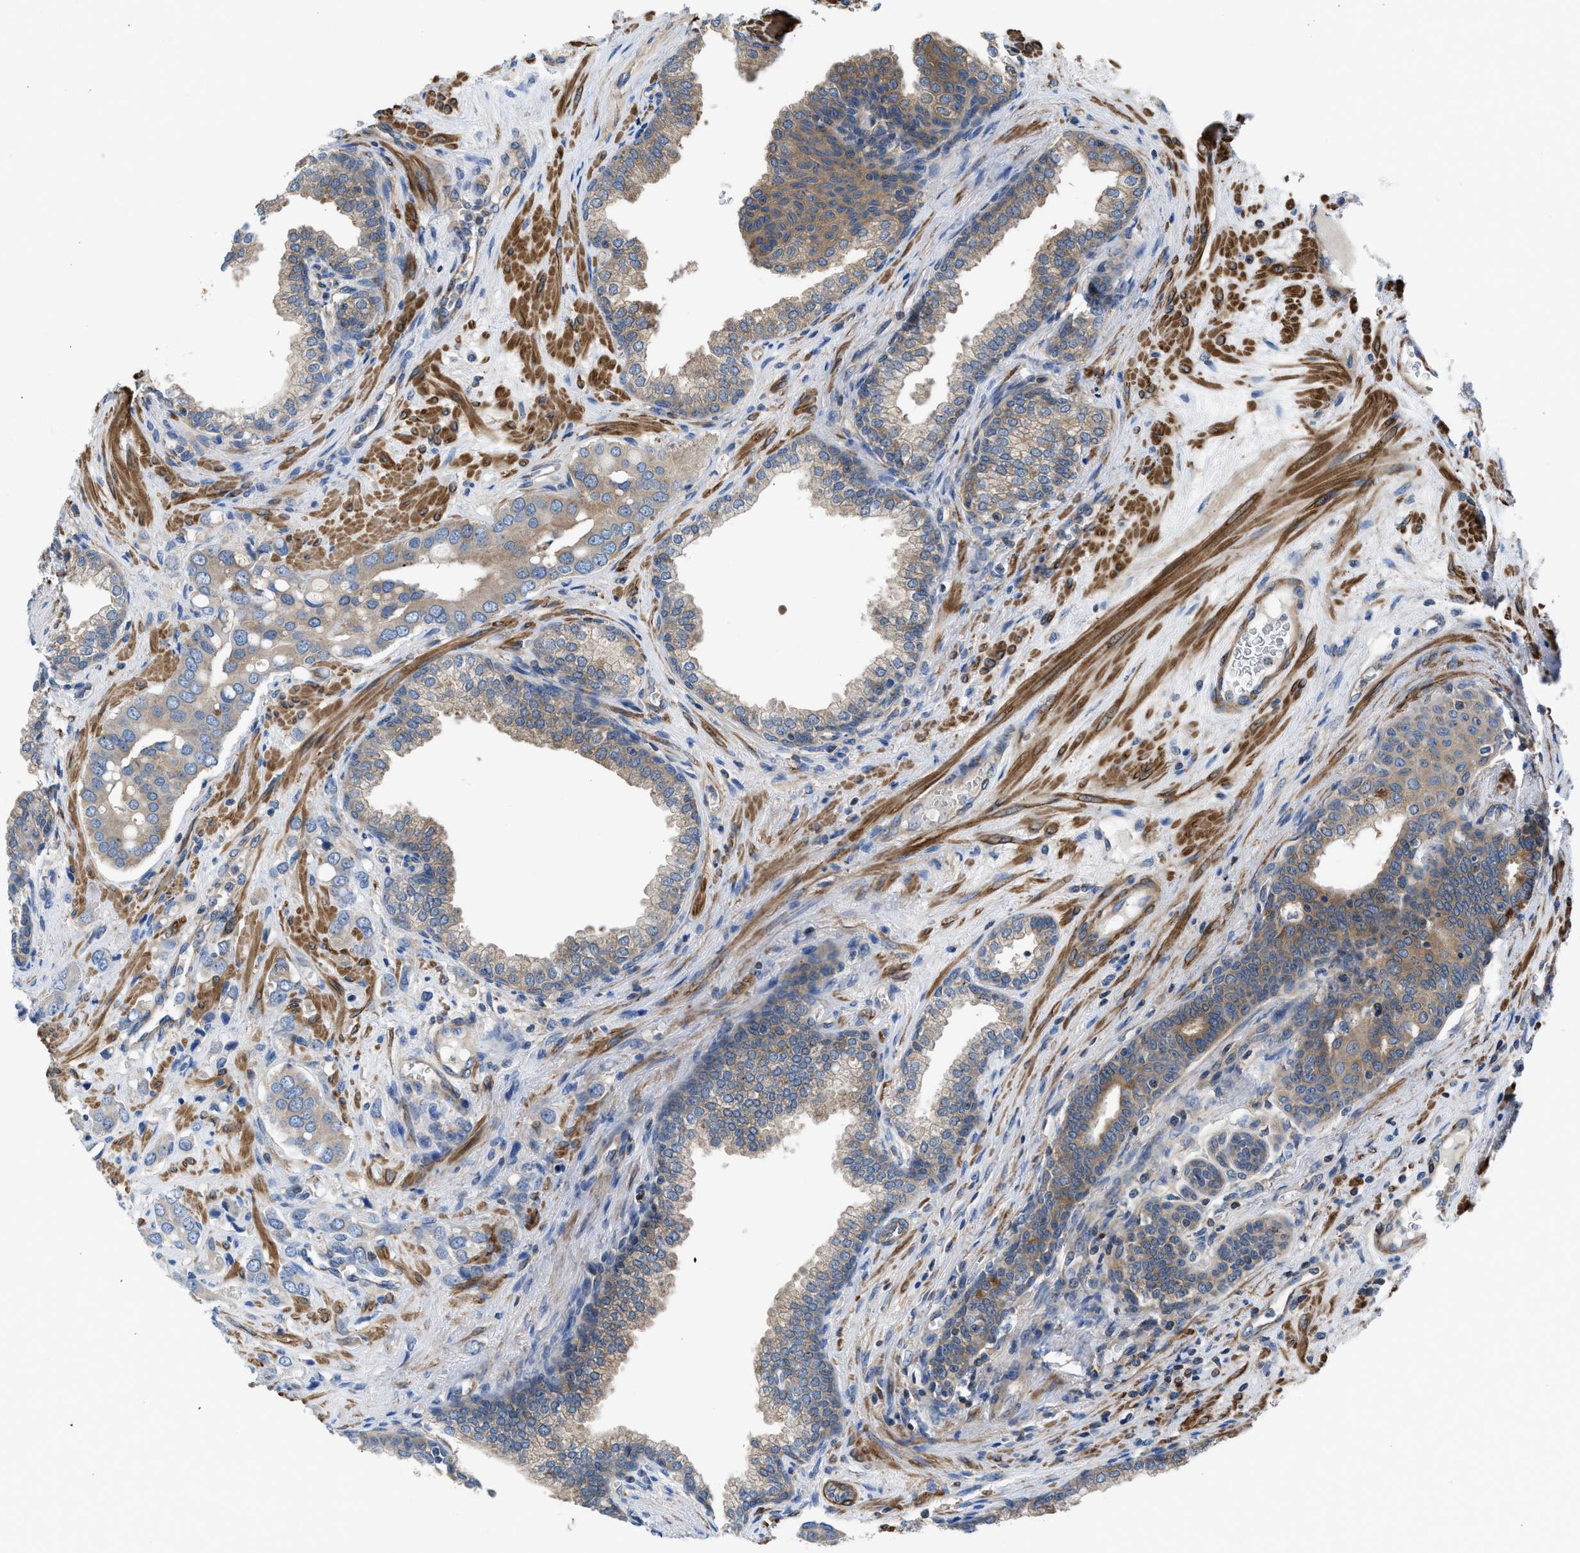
{"staining": {"intensity": "weak", "quantity": ">75%", "location": "cytoplasmic/membranous"}, "tissue": "prostate cancer", "cell_type": "Tumor cells", "image_type": "cancer", "snomed": [{"axis": "morphology", "description": "Adenocarcinoma, High grade"}, {"axis": "topography", "description": "Prostate"}], "caption": "Protein positivity by immunohistochemistry demonstrates weak cytoplasmic/membranous staining in about >75% of tumor cells in prostate adenocarcinoma (high-grade).", "gene": "CHKB", "patient": {"sex": "male", "age": 52}}